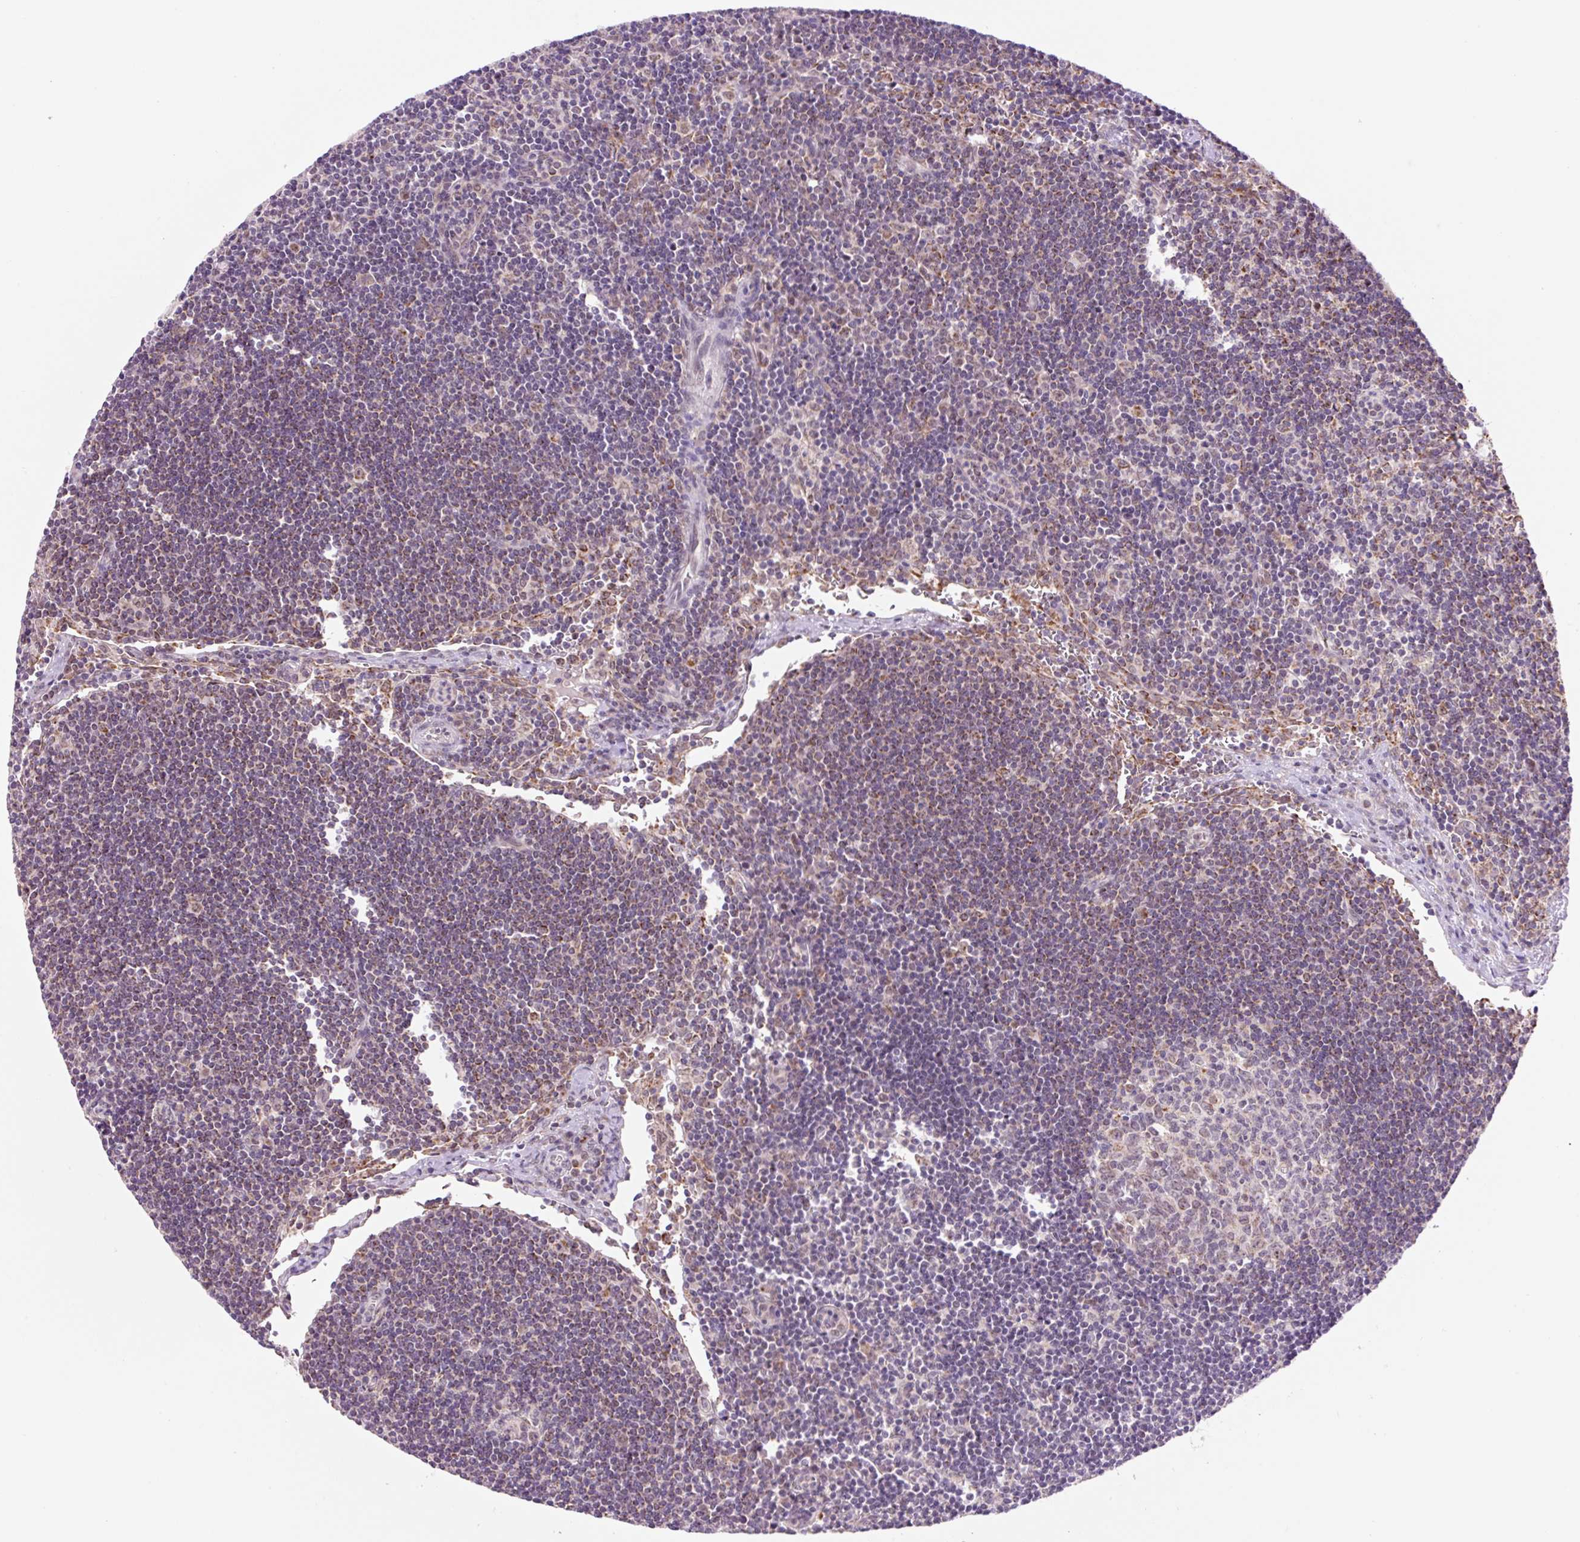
{"staining": {"intensity": "weak", "quantity": "<25%", "location": "cytoplasmic/membranous"}, "tissue": "lymph node", "cell_type": "Germinal center cells", "image_type": "normal", "snomed": [{"axis": "morphology", "description": "Normal tissue, NOS"}, {"axis": "topography", "description": "Lymph node"}], "caption": "High magnification brightfield microscopy of unremarkable lymph node stained with DAB (brown) and counterstained with hematoxylin (blue): germinal center cells show no significant expression. The staining is performed using DAB brown chromogen with nuclei counter-stained in using hematoxylin.", "gene": "PCK2", "patient": {"sex": "female", "age": 29}}